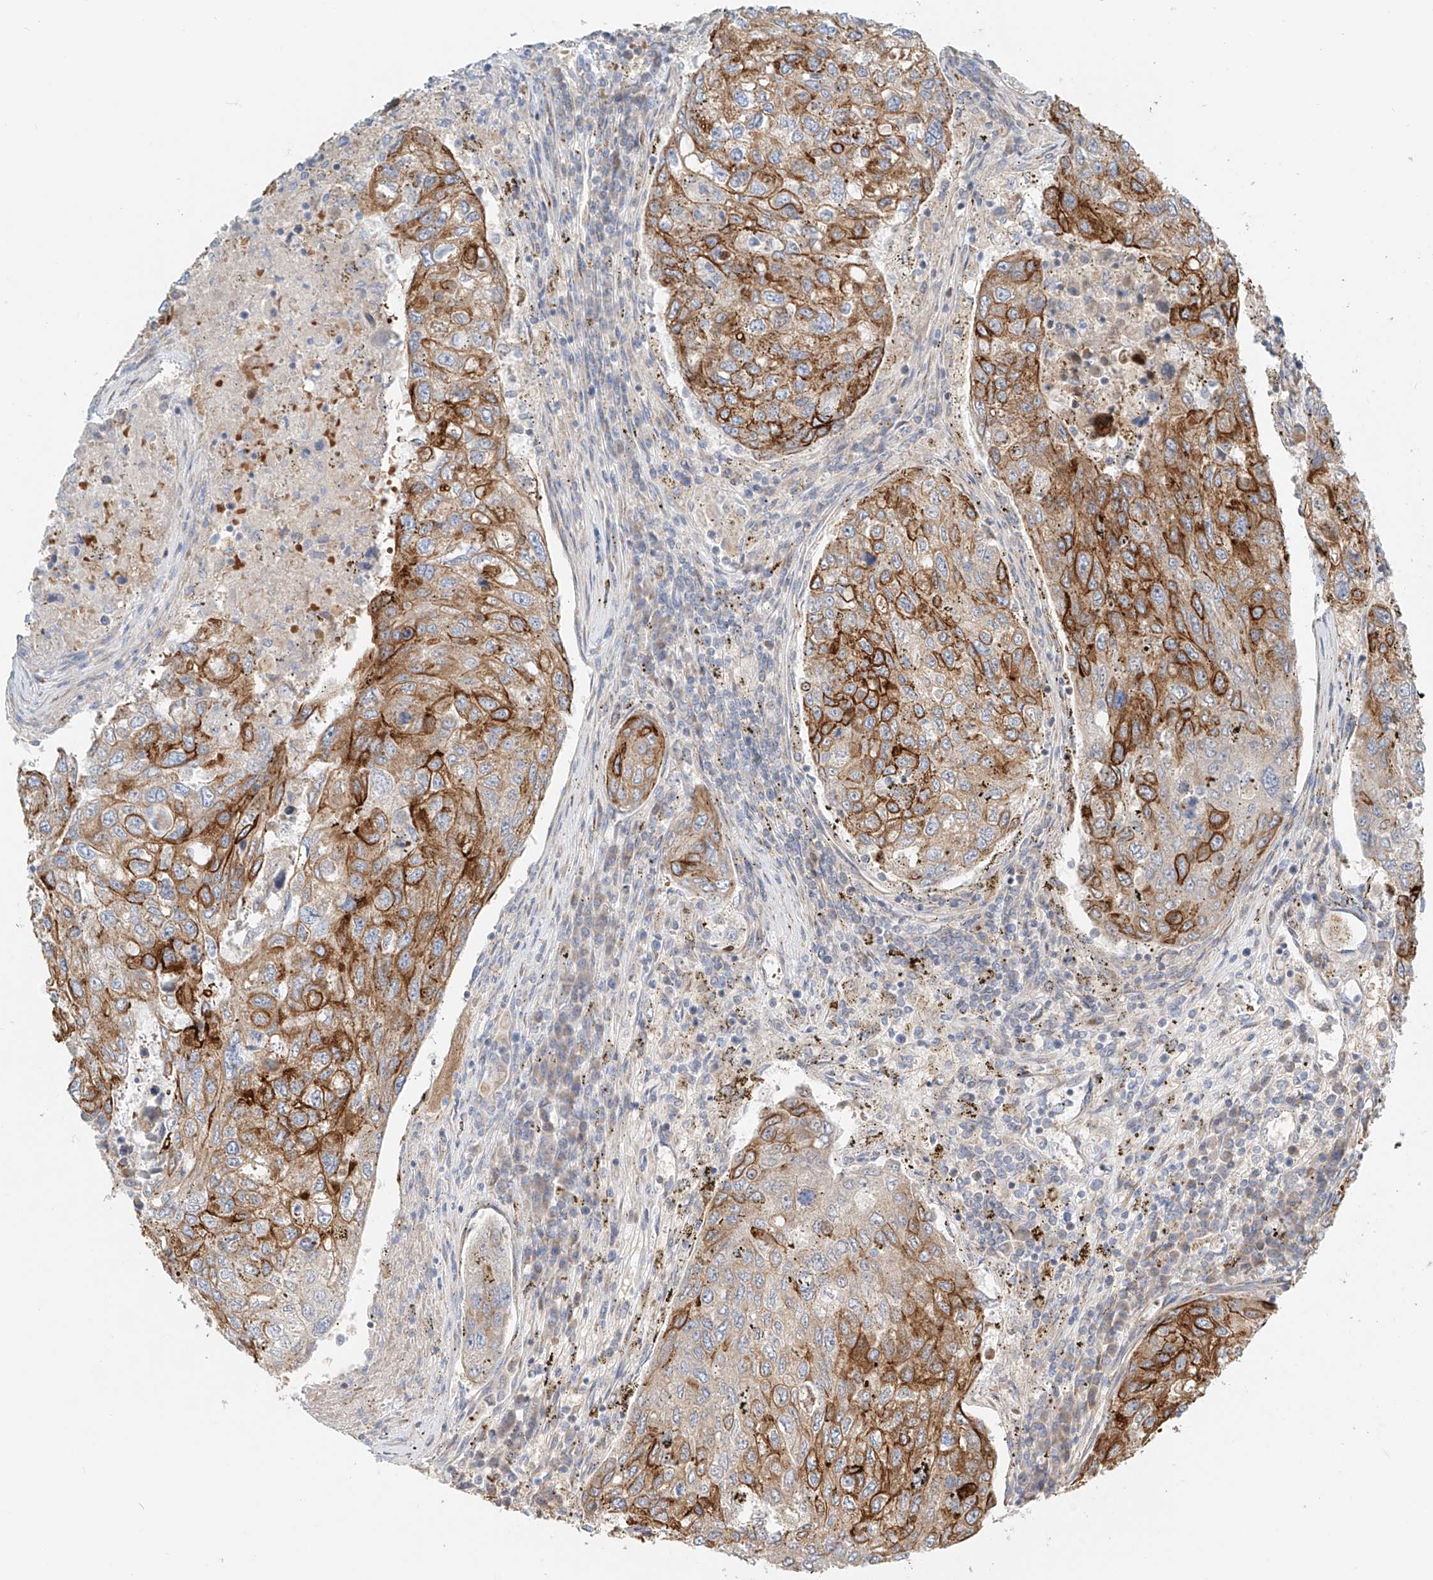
{"staining": {"intensity": "strong", "quantity": ">75%", "location": "cytoplasmic/membranous"}, "tissue": "urothelial cancer", "cell_type": "Tumor cells", "image_type": "cancer", "snomed": [{"axis": "morphology", "description": "Urothelial carcinoma, High grade"}, {"axis": "topography", "description": "Lymph node"}, {"axis": "topography", "description": "Urinary bladder"}], "caption": "DAB immunohistochemical staining of human urothelial cancer demonstrates strong cytoplasmic/membranous protein positivity in about >75% of tumor cells.", "gene": "EIPR1", "patient": {"sex": "male", "age": 51}}